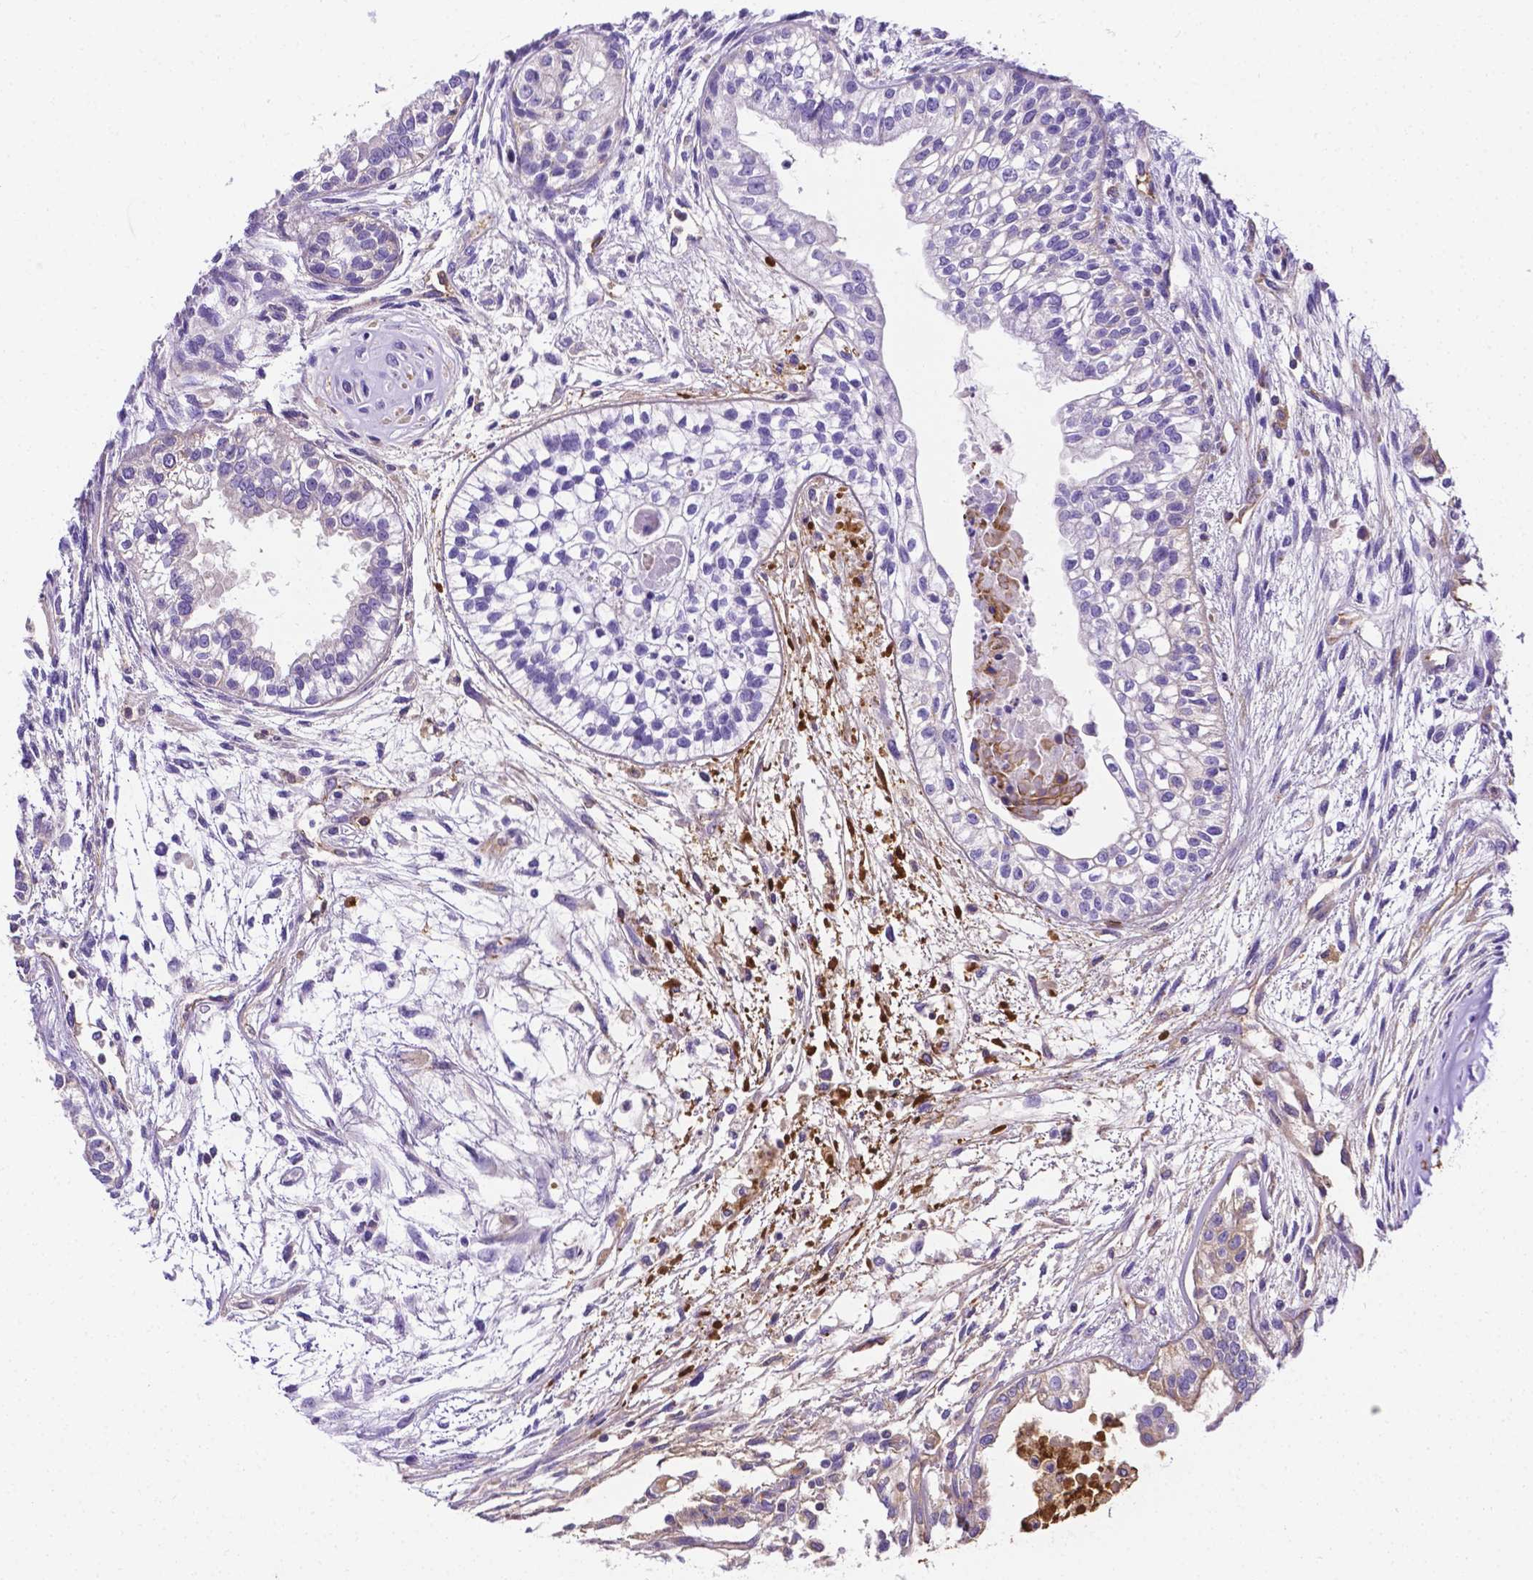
{"staining": {"intensity": "negative", "quantity": "none", "location": "none"}, "tissue": "testis cancer", "cell_type": "Tumor cells", "image_type": "cancer", "snomed": [{"axis": "morphology", "description": "Carcinoma, Embryonal, NOS"}, {"axis": "topography", "description": "Testis"}], "caption": "Testis cancer (embryonal carcinoma) stained for a protein using IHC shows no expression tumor cells.", "gene": "APOE", "patient": {"sex": "male", "age": 37}}